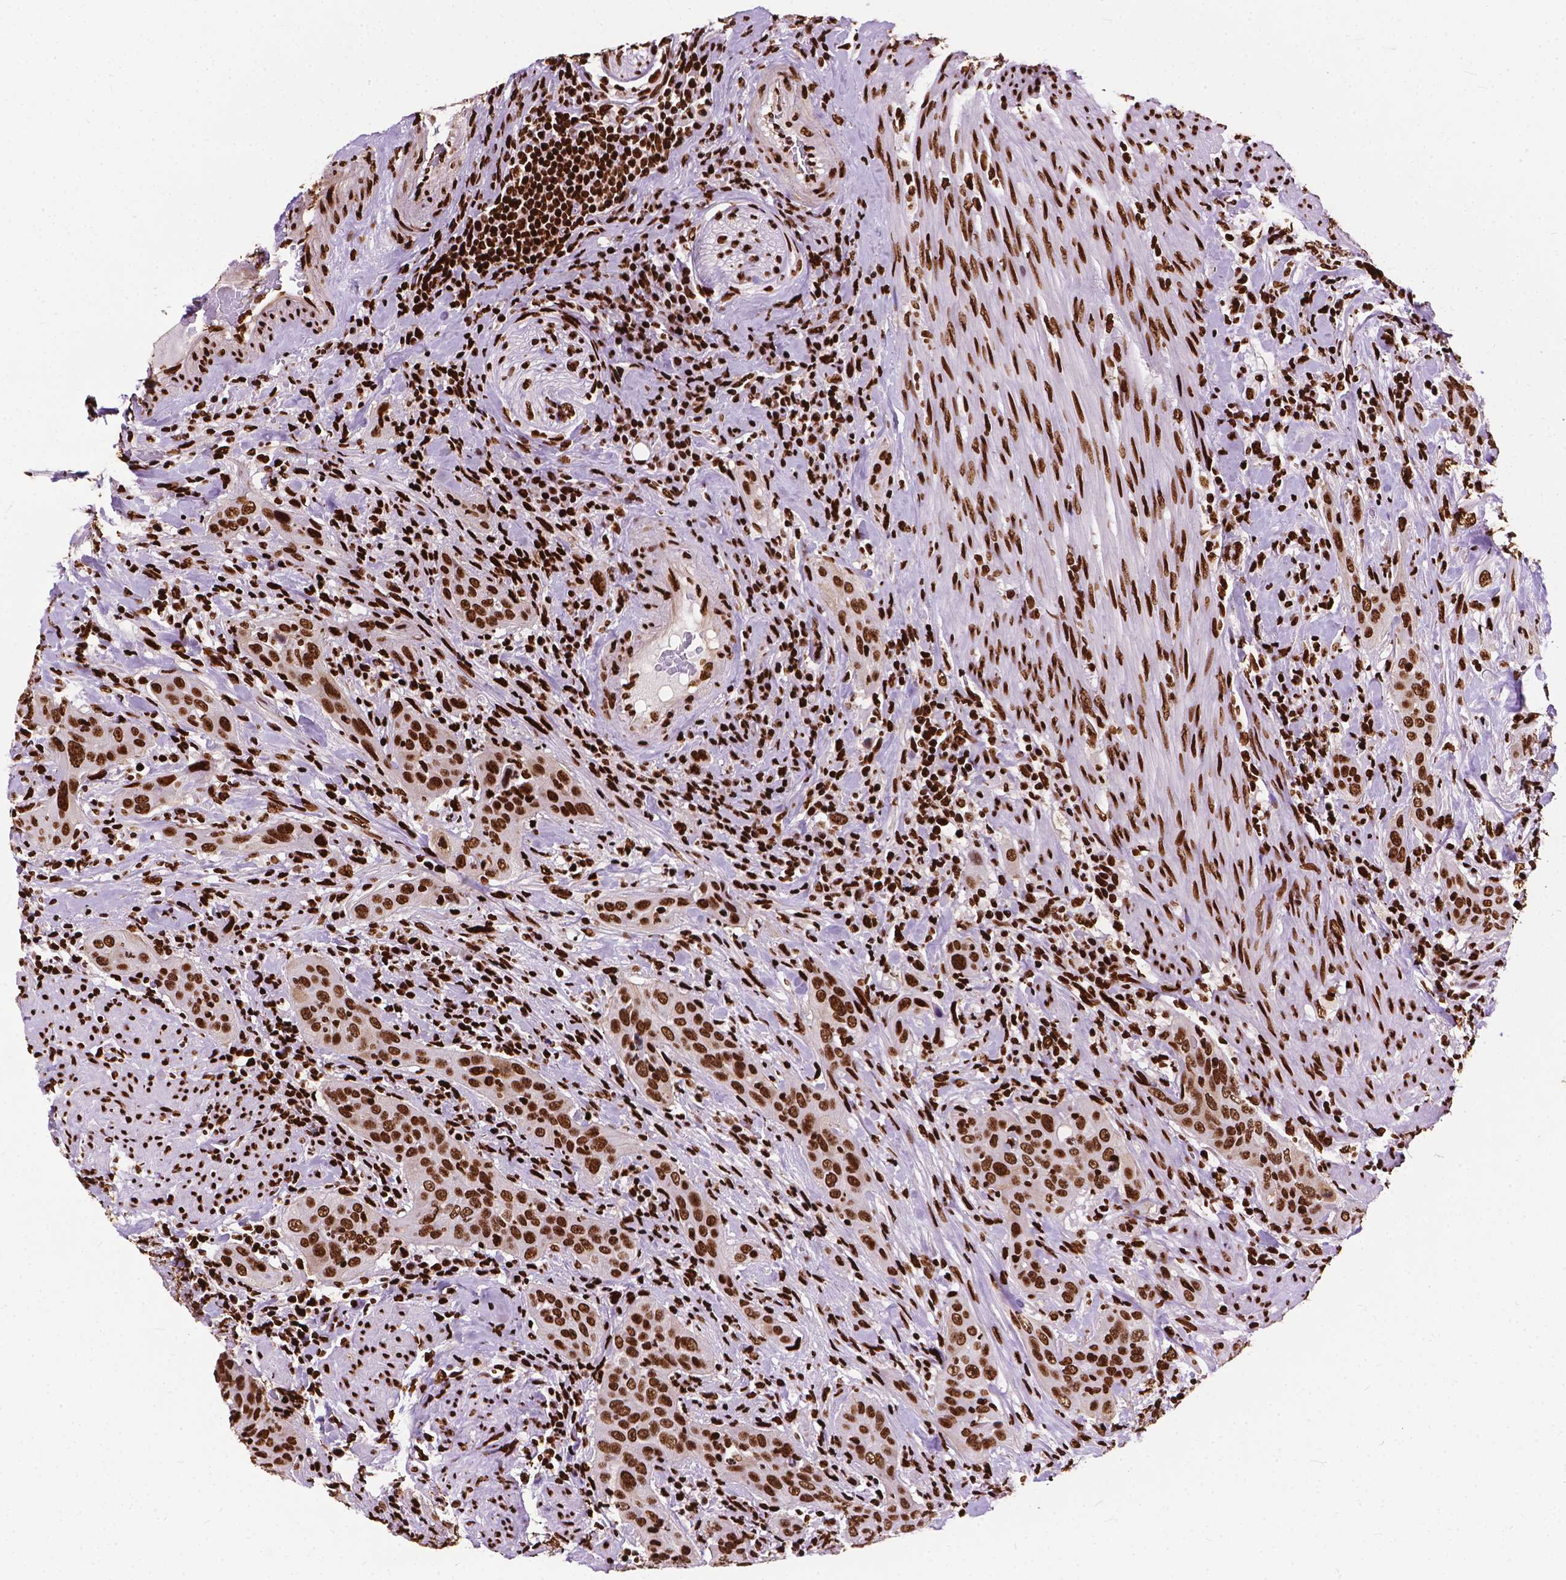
{"staining": {"intensity": "strong", "quantity": ">75%", "location": "nuclear"}, "tissue": "urothelial cancer", "cell_type": "Tumor cells", "image_type": "cancer", "snomed": [{"axis": "morphology", "description": "Urothelial carcinoma, High grade"}, {"axis": "topography", "description": "Urinary bladder"}], "caption": "The micrograph reveals a brown stain indicating the presence of a protein in the nuclear of tumor cells in high-grade urothelial carcinoma.", "gene": "SMIM5", "patient": {"sex": "male", "age": 82}}